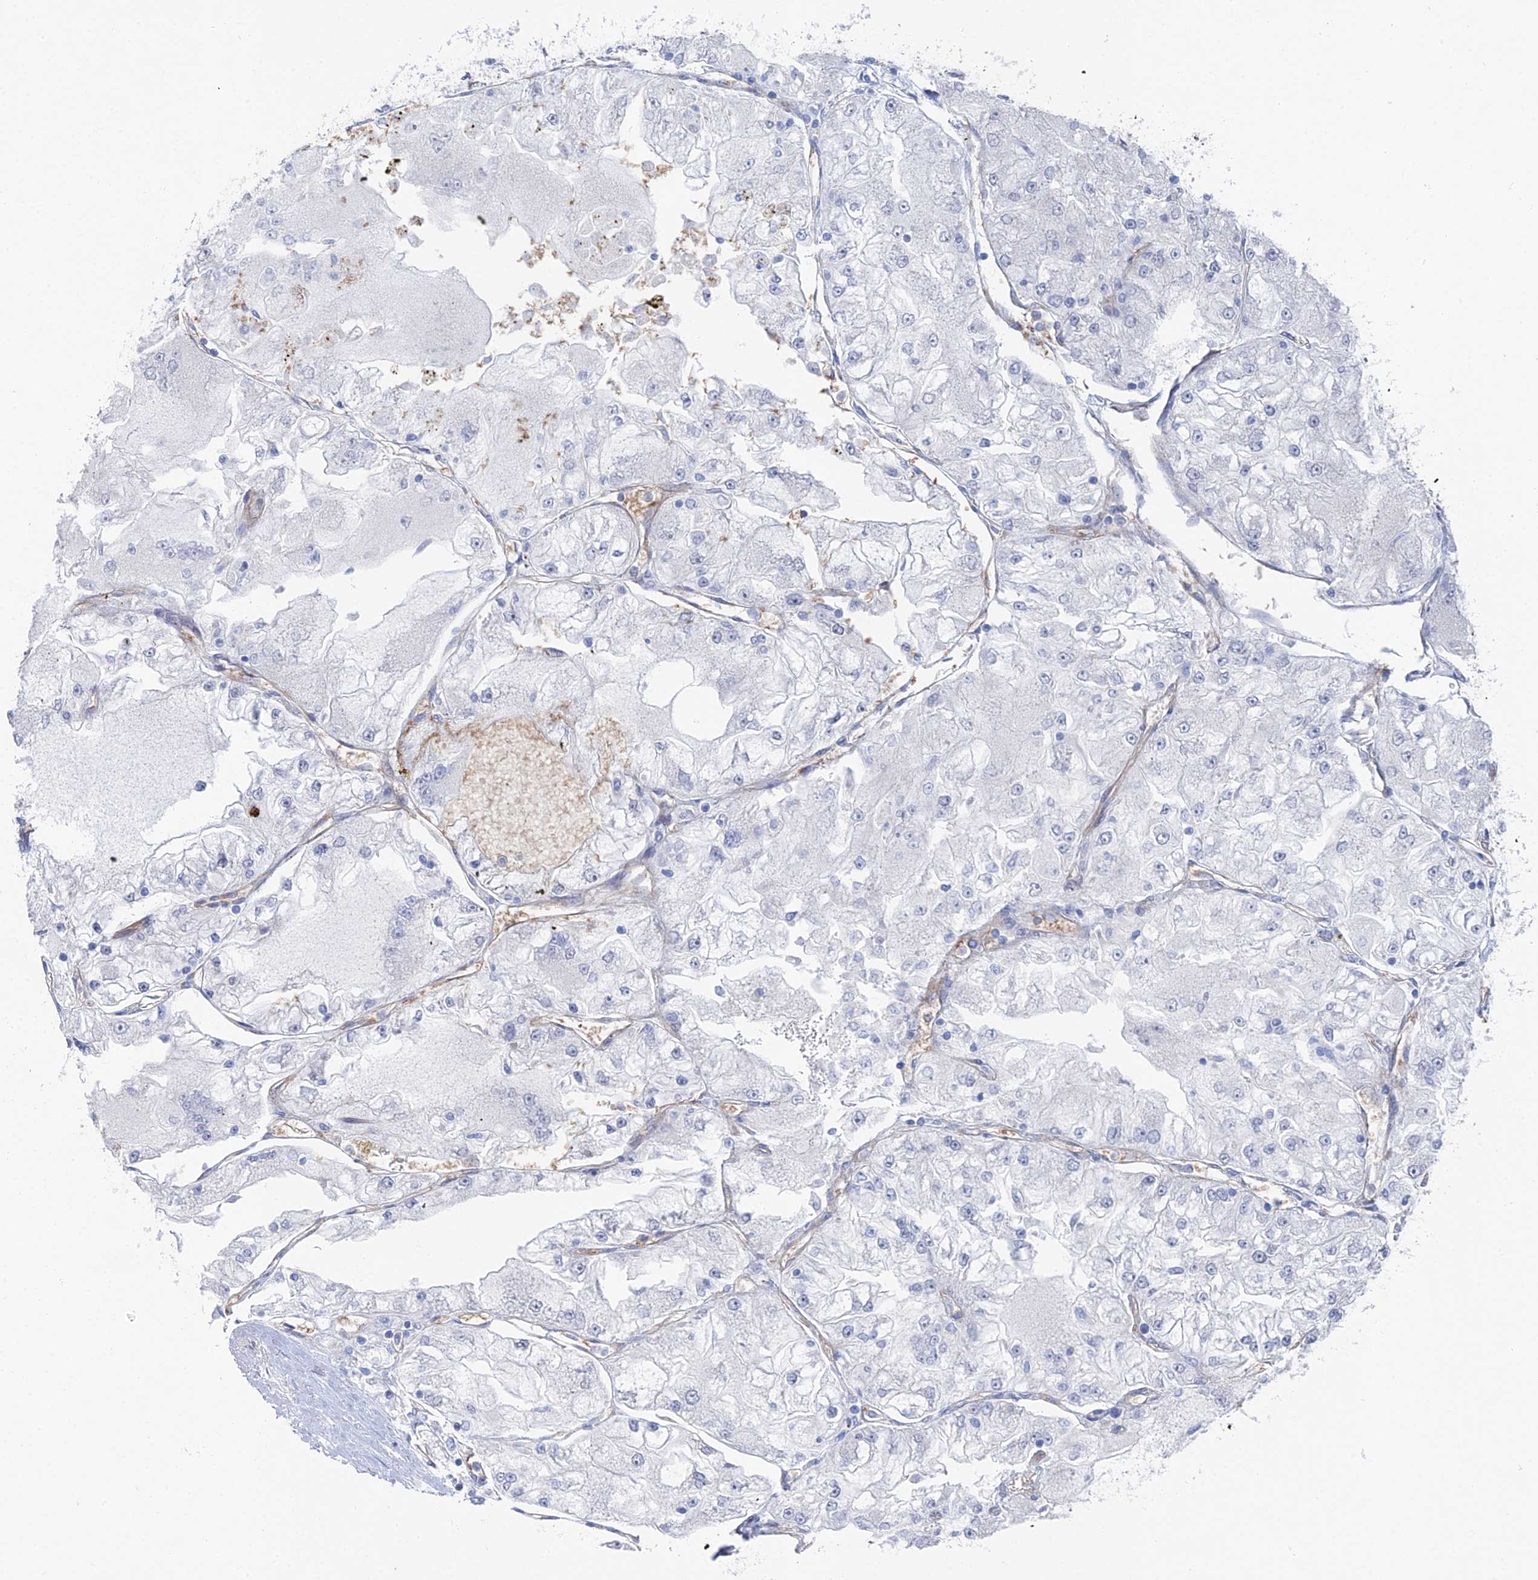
{"staining": {"intensity": "negative", "quantity": "none", "location": "none"}, "tissue": "renal cancer", "cell_type": "Tumor cells", "image_type": "cancer", "snomed": [{"axis": "morphology", "description": "Adenocarcinoma, NOS"}, {"axis": "topography", "description": "Kidney"}], "caption": "Tumor cells are negative for protein expression in human renal cancer.", "gene": "ARAP3", "patient": {"sex": "female", "age": 72}}